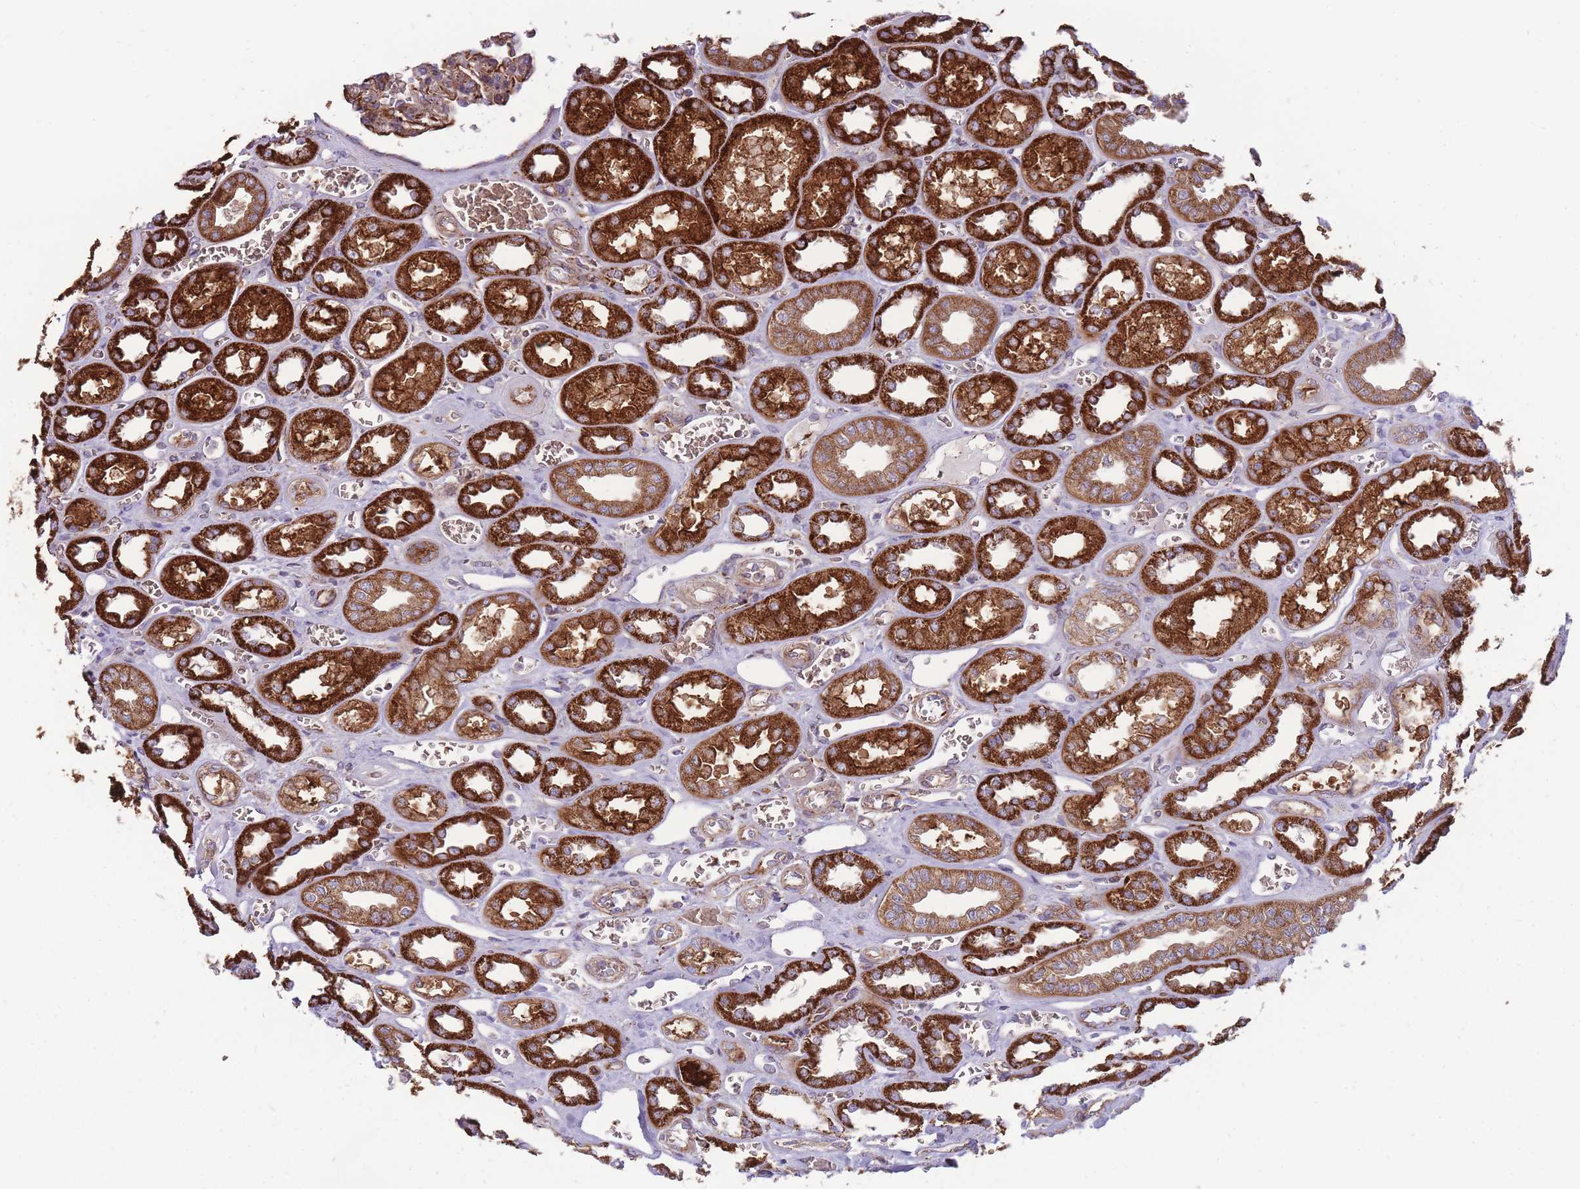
{"staining": {"intensity": "moderate", "quantity": ">75%", "location": "cytoplasmic/membranous"}, "tissue": "kidney", "cell_type": "Cells in glomeruli", "image_type": "normal", "snomed": [{"axis": "morphology", "description": "Normal tissue, NOS"}, {"axis": "morphology", "description": "Adenocarcinoma, NOS"}, {"axis": "topography", "description": "Kidney"}], "caption": "Human kidney stained with a brown dye reveals moderate cytoplasmic/membranous positive positivity in about >75% of cells in glomeruli.", "gene": "ANKRD10", "patient": {"sex": "female", "age": 68}}